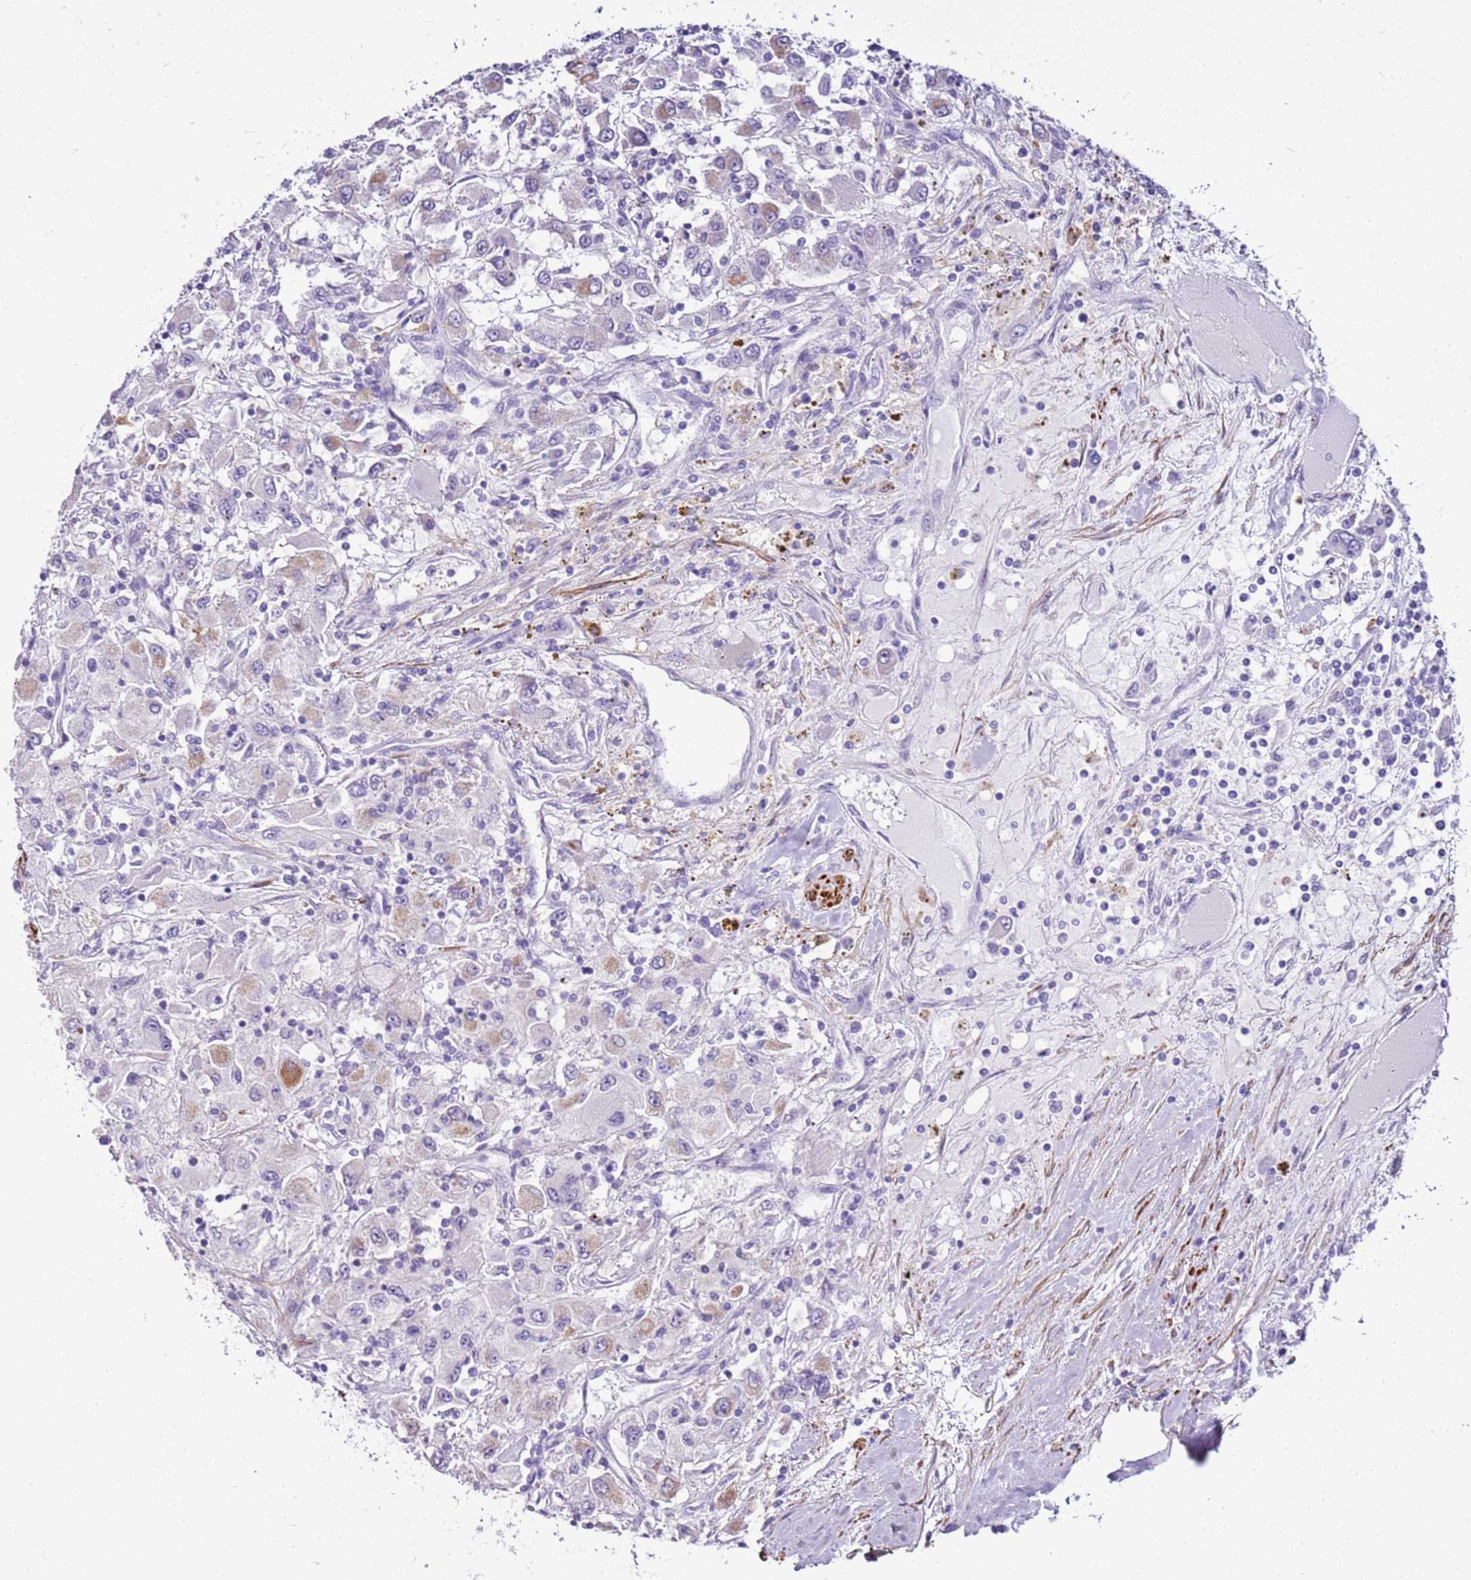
{"staining": {"intensity": "moderate", "quantity": "<25%", "location": "cytoplasmic/membranous"}, "tissue": "renal cancer", "cell_type": "Tumor cells", "image_type": "cancer", "snomed": [{"axis": "morphology", "description": "Adenocarcinoma, NOS"}, {"axis": "topography", "description": "Kidney"}], "caption": "Renal adenocarcinoma was stained to show a protein in brown. There is low levels of moderate cytoplasmic/membranous staining in about <25% of tumor cells.", "gene": "SMIM4", "patient": {"sex": "female", "age": 67}}